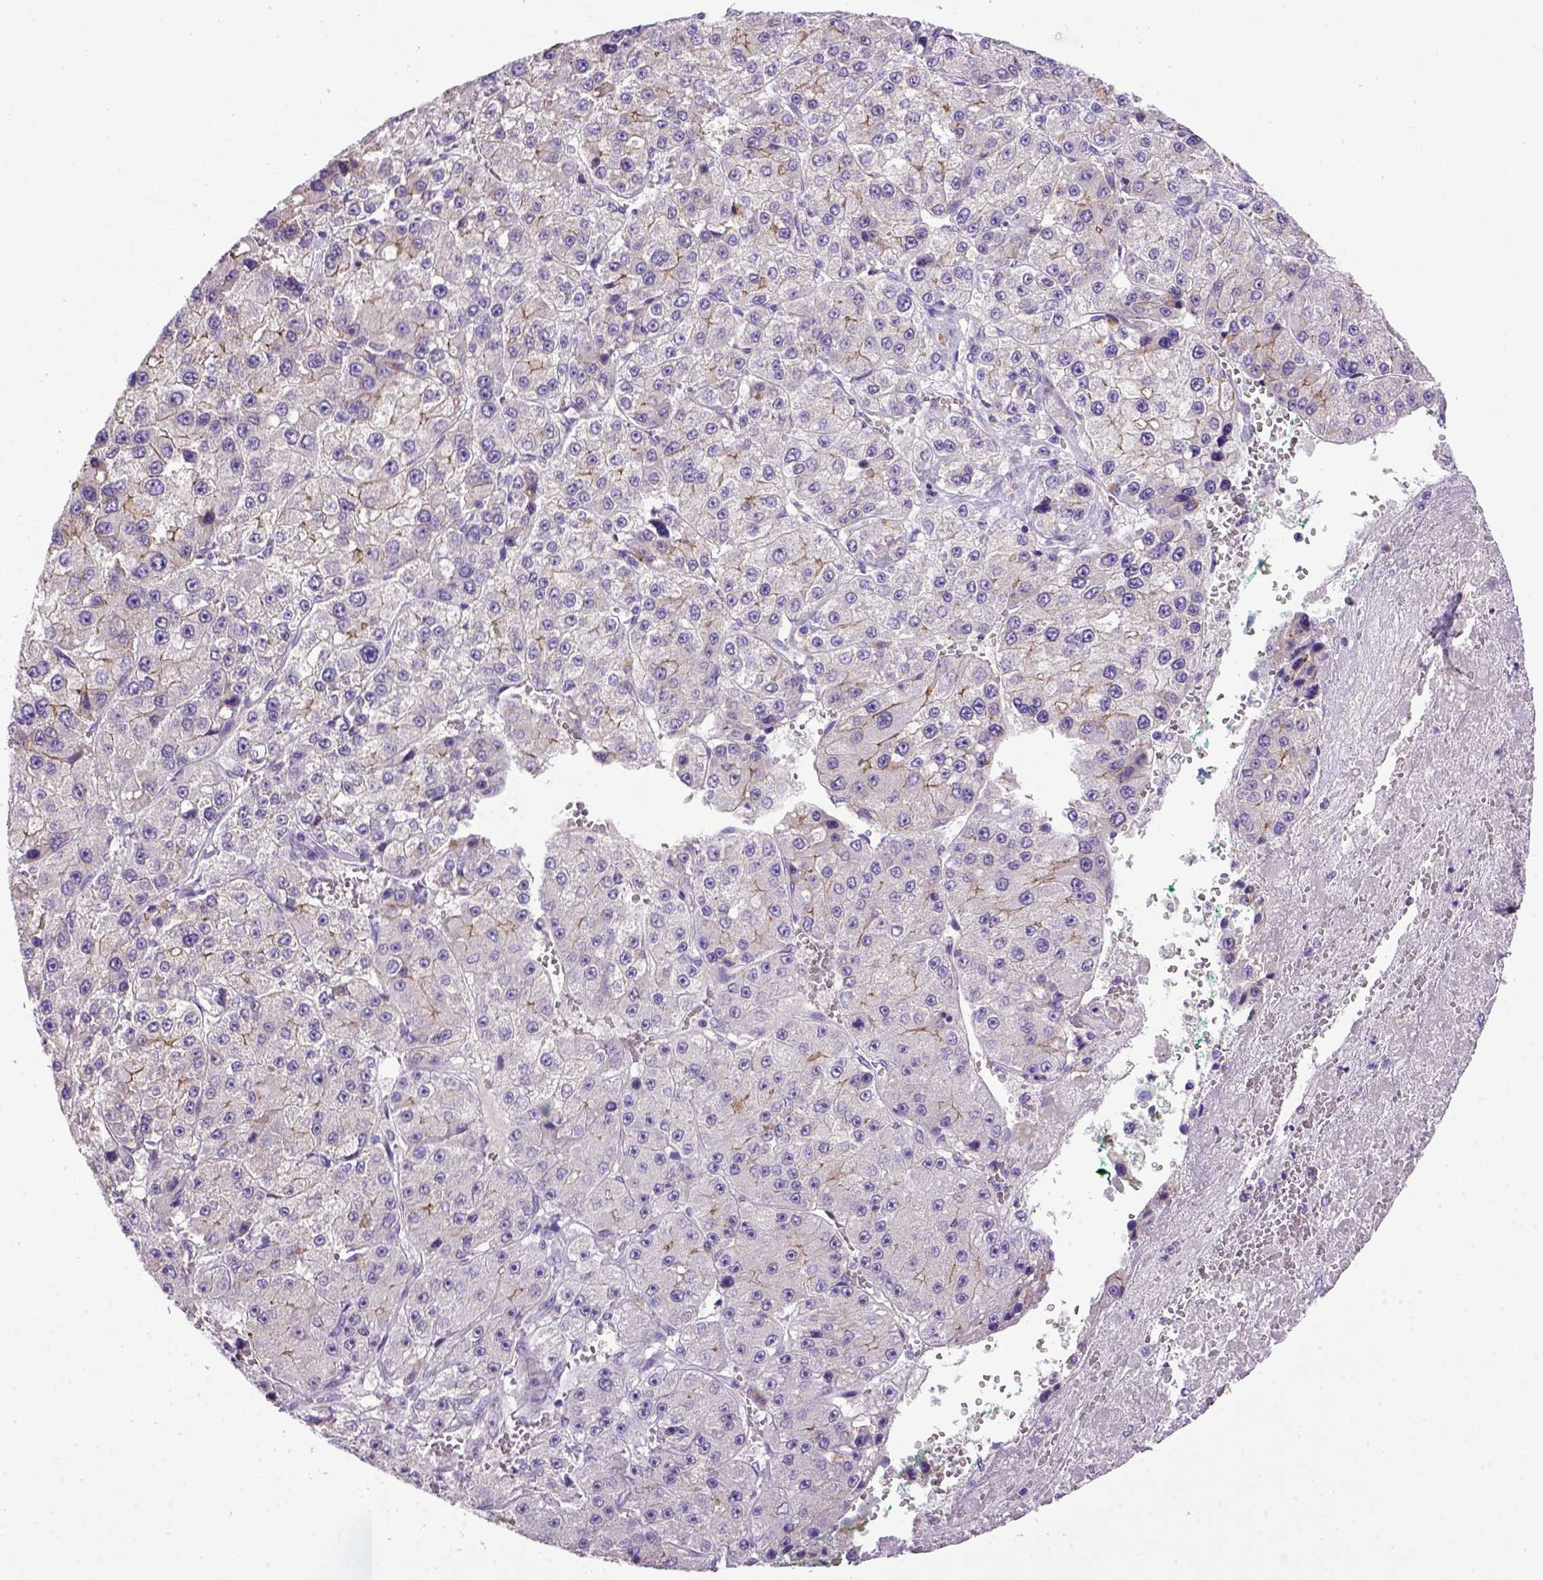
{"staining": {"intensity": "moderate", "quantity": "<25%", "location": "cytoplasmic/membranous"}, "tissue": "liver cancer", "cell_type": "Tumor cells", "image_type": "cancer", "snomed": [{"axis": "morphology", "description": "Carcinoma, Hepatocellular, NOS"}, {"axis": "topography", "description": "Liver"}], "caption": "Immunohistochemical staining of liver cancer displays low levels of moderate cytoplasmic/membranous protein expression in approximately <25% of tumor cells.", "gene": "CDH1", "patient": {"sex": "female", "age": 73}}